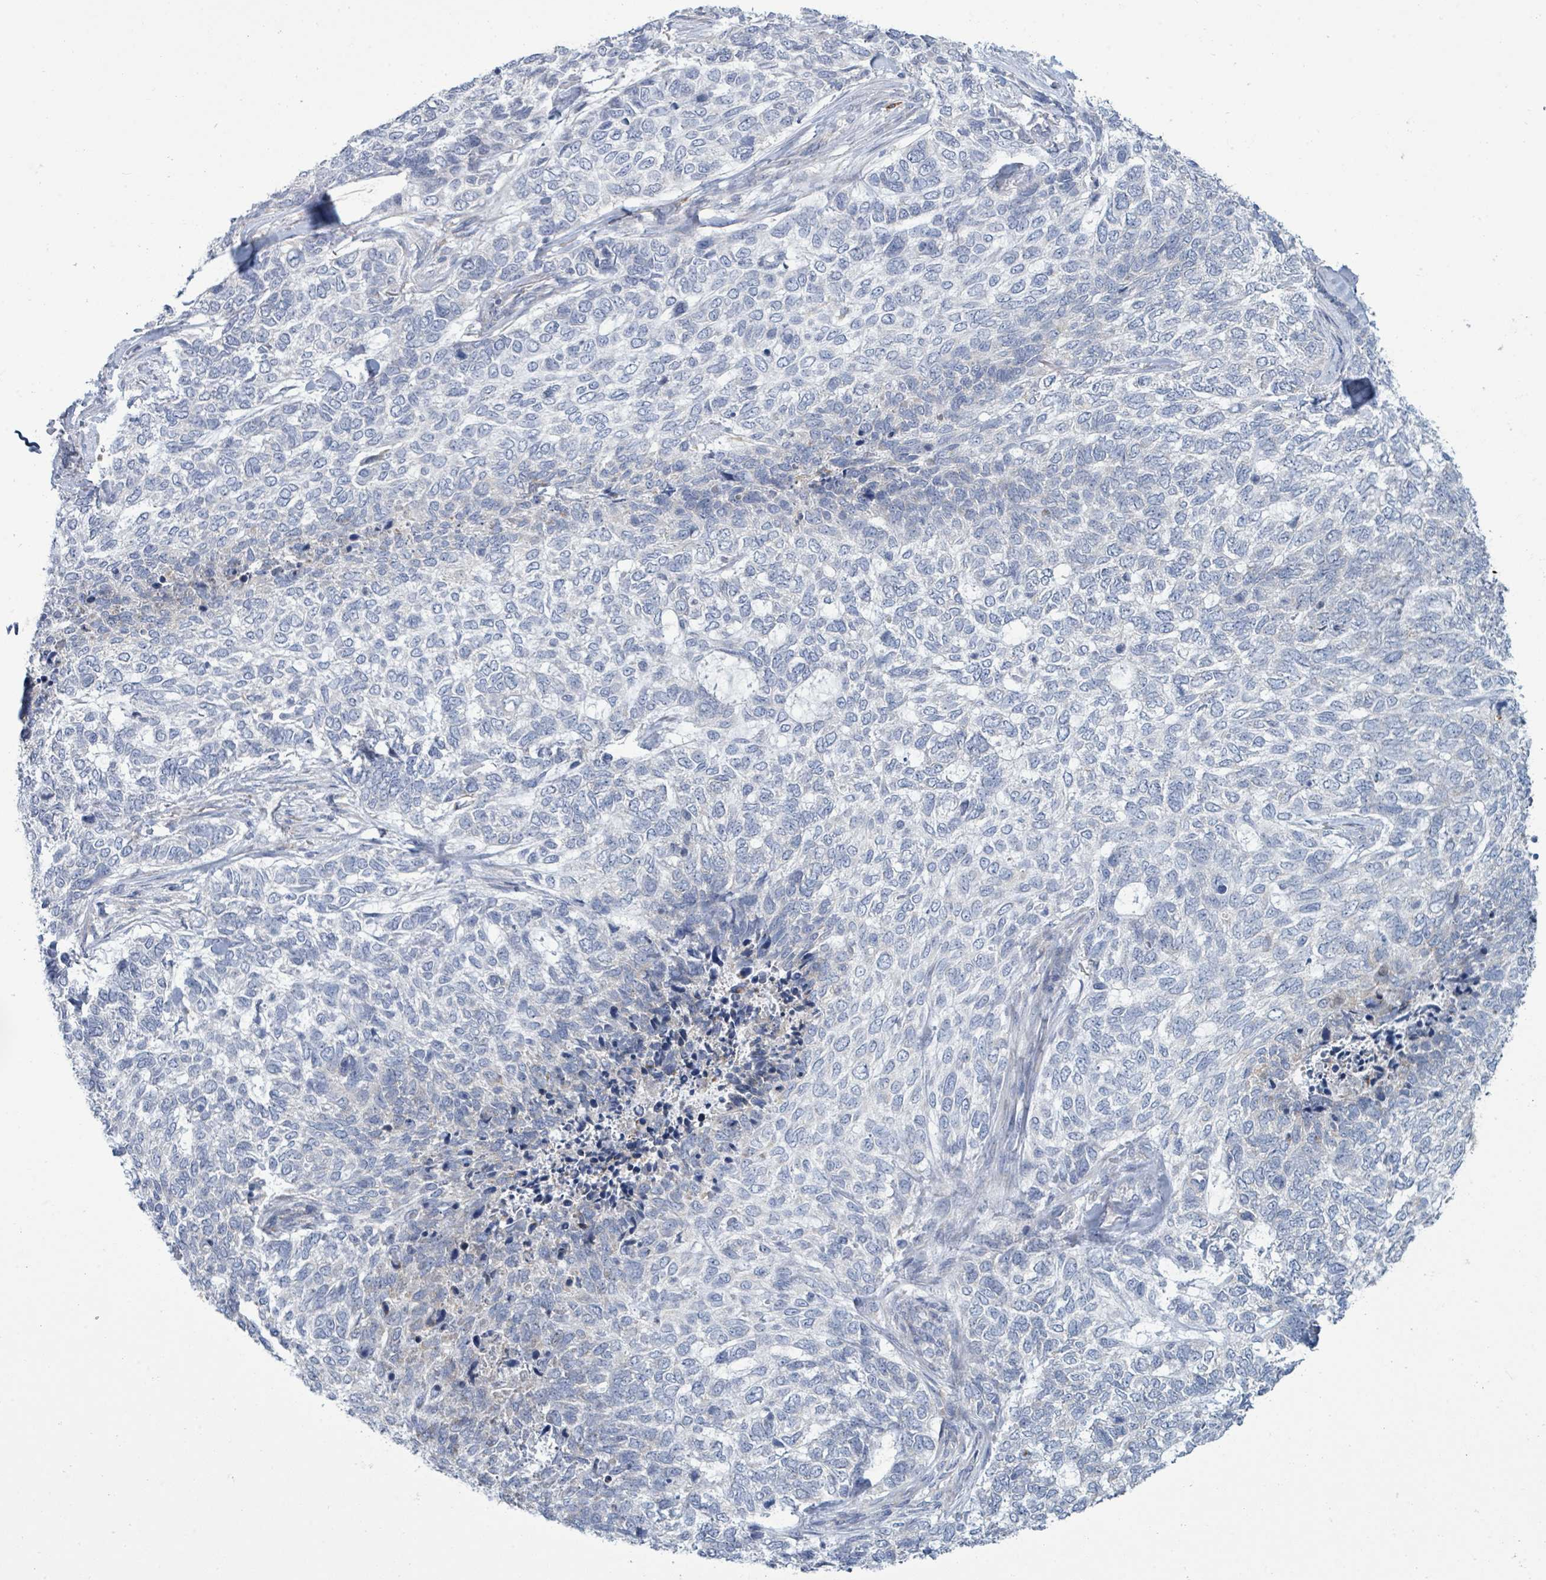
{"staining": {"intensity": "negative", "quantity": "none", "location": "none"}, "tissue": "skin cancer", "cell_type": "Tumor cells", "image_type": "cancer", "snomed": [{"axis": "morphology", "description": "Basal cell carcinoma"}, {"axis": "topography", "description": "Skin"}], "caption": "Tumor cells show no significant positivity in skin cancer. (Immunohistochemistry (ihc), brightfield microscopy, high magnification).", "gene": "SIRPB1", "patient": {"sex": "female", "age": 65}}